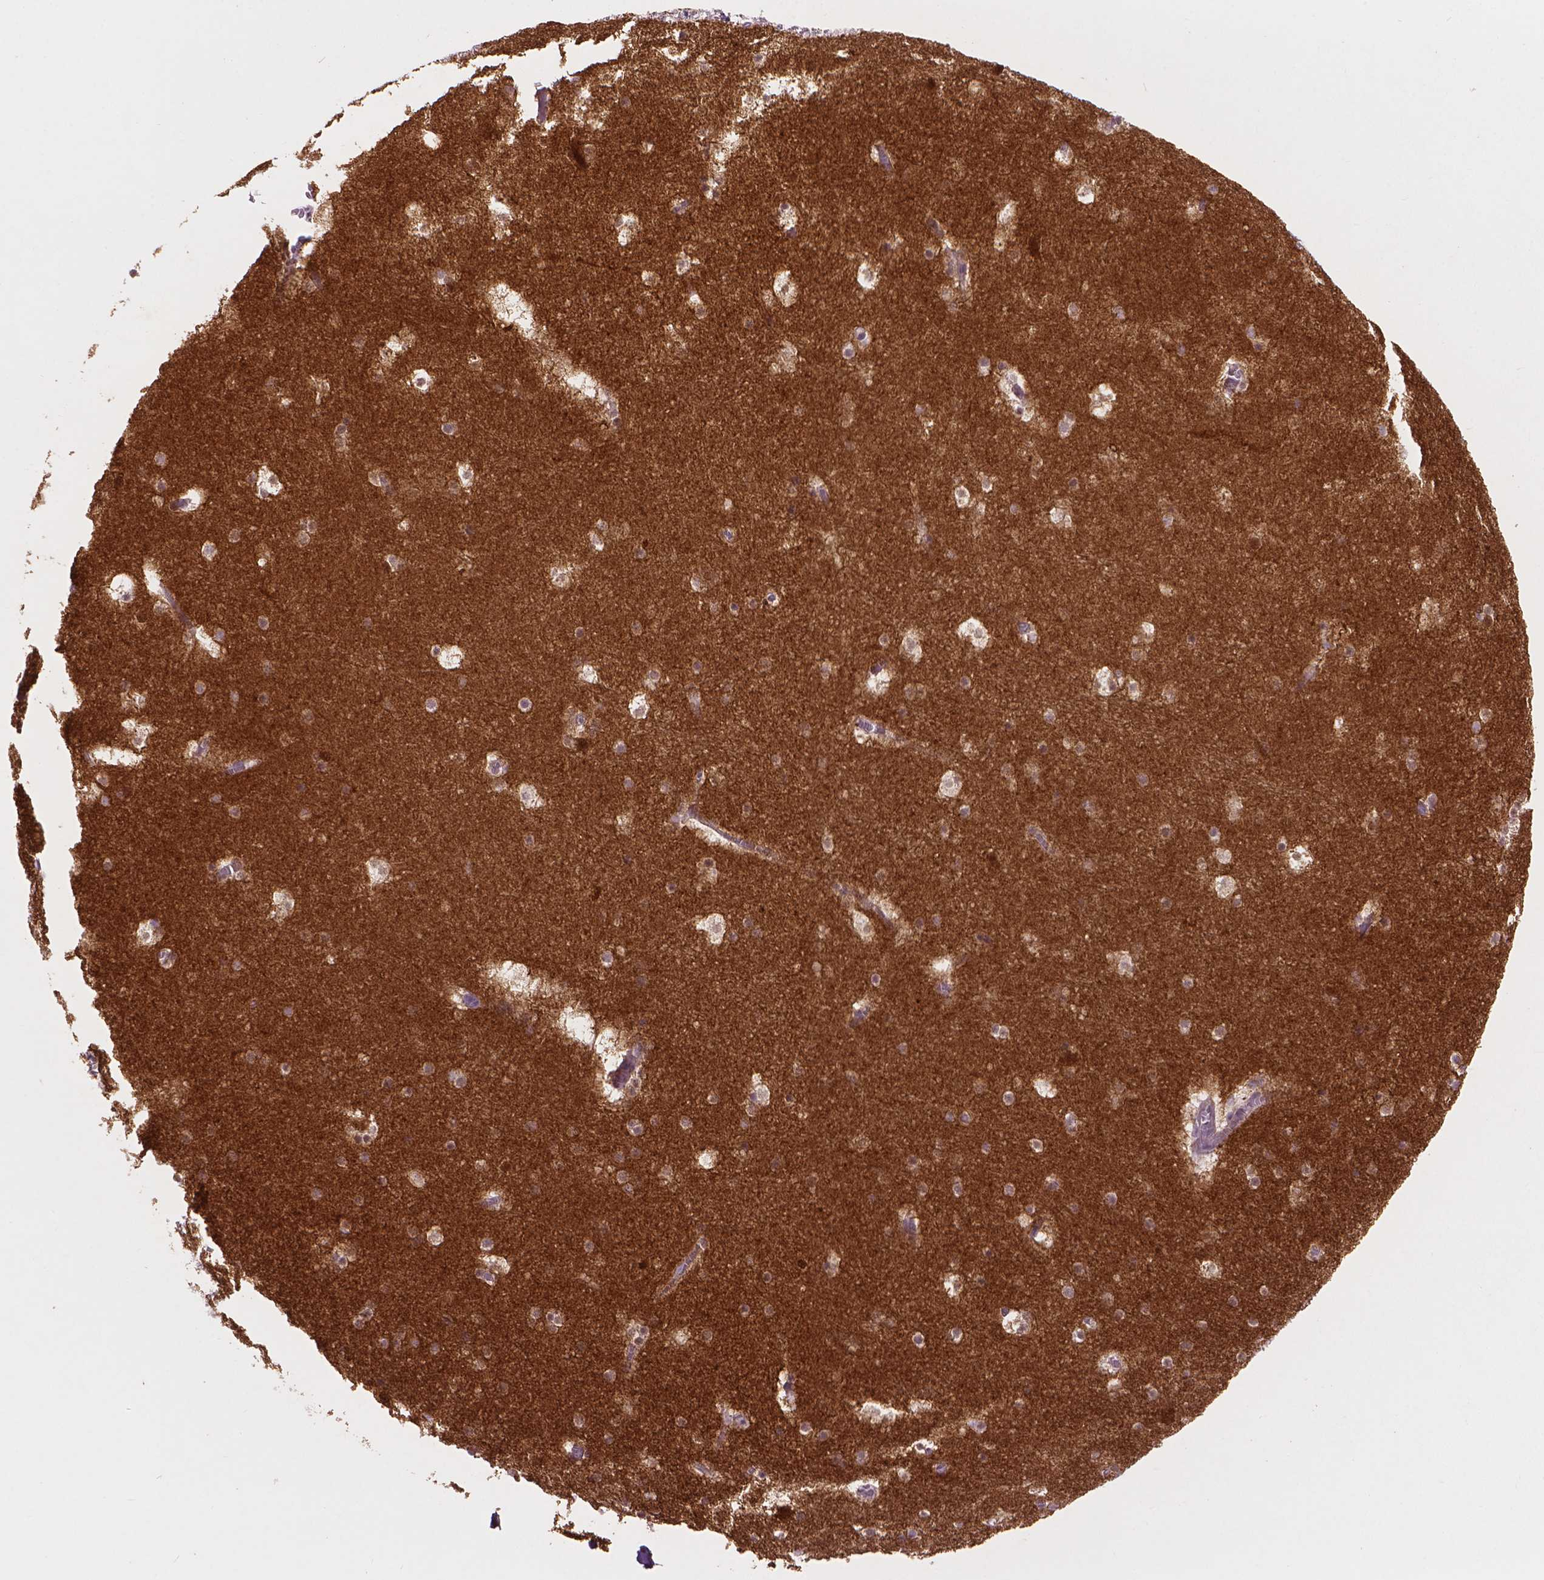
{"staining": {"intensity": "negative", "quantity": "none", "location": "none"}, "tissue": "hippocampus", "cell_type": "Glial cells", "image_type": "normal", "snomed": [{"axis": "morphology", "description": "Normal tissue, NOS"}, {"axis": "topography", "description": "Hippocampus"}], "caption": "Glial cells show no significant protein staining in unremarkable hippocampus. Nuclei are stained in blue.", "gene": "ENO2", "patient": {"sex": "male", "age": 45}}